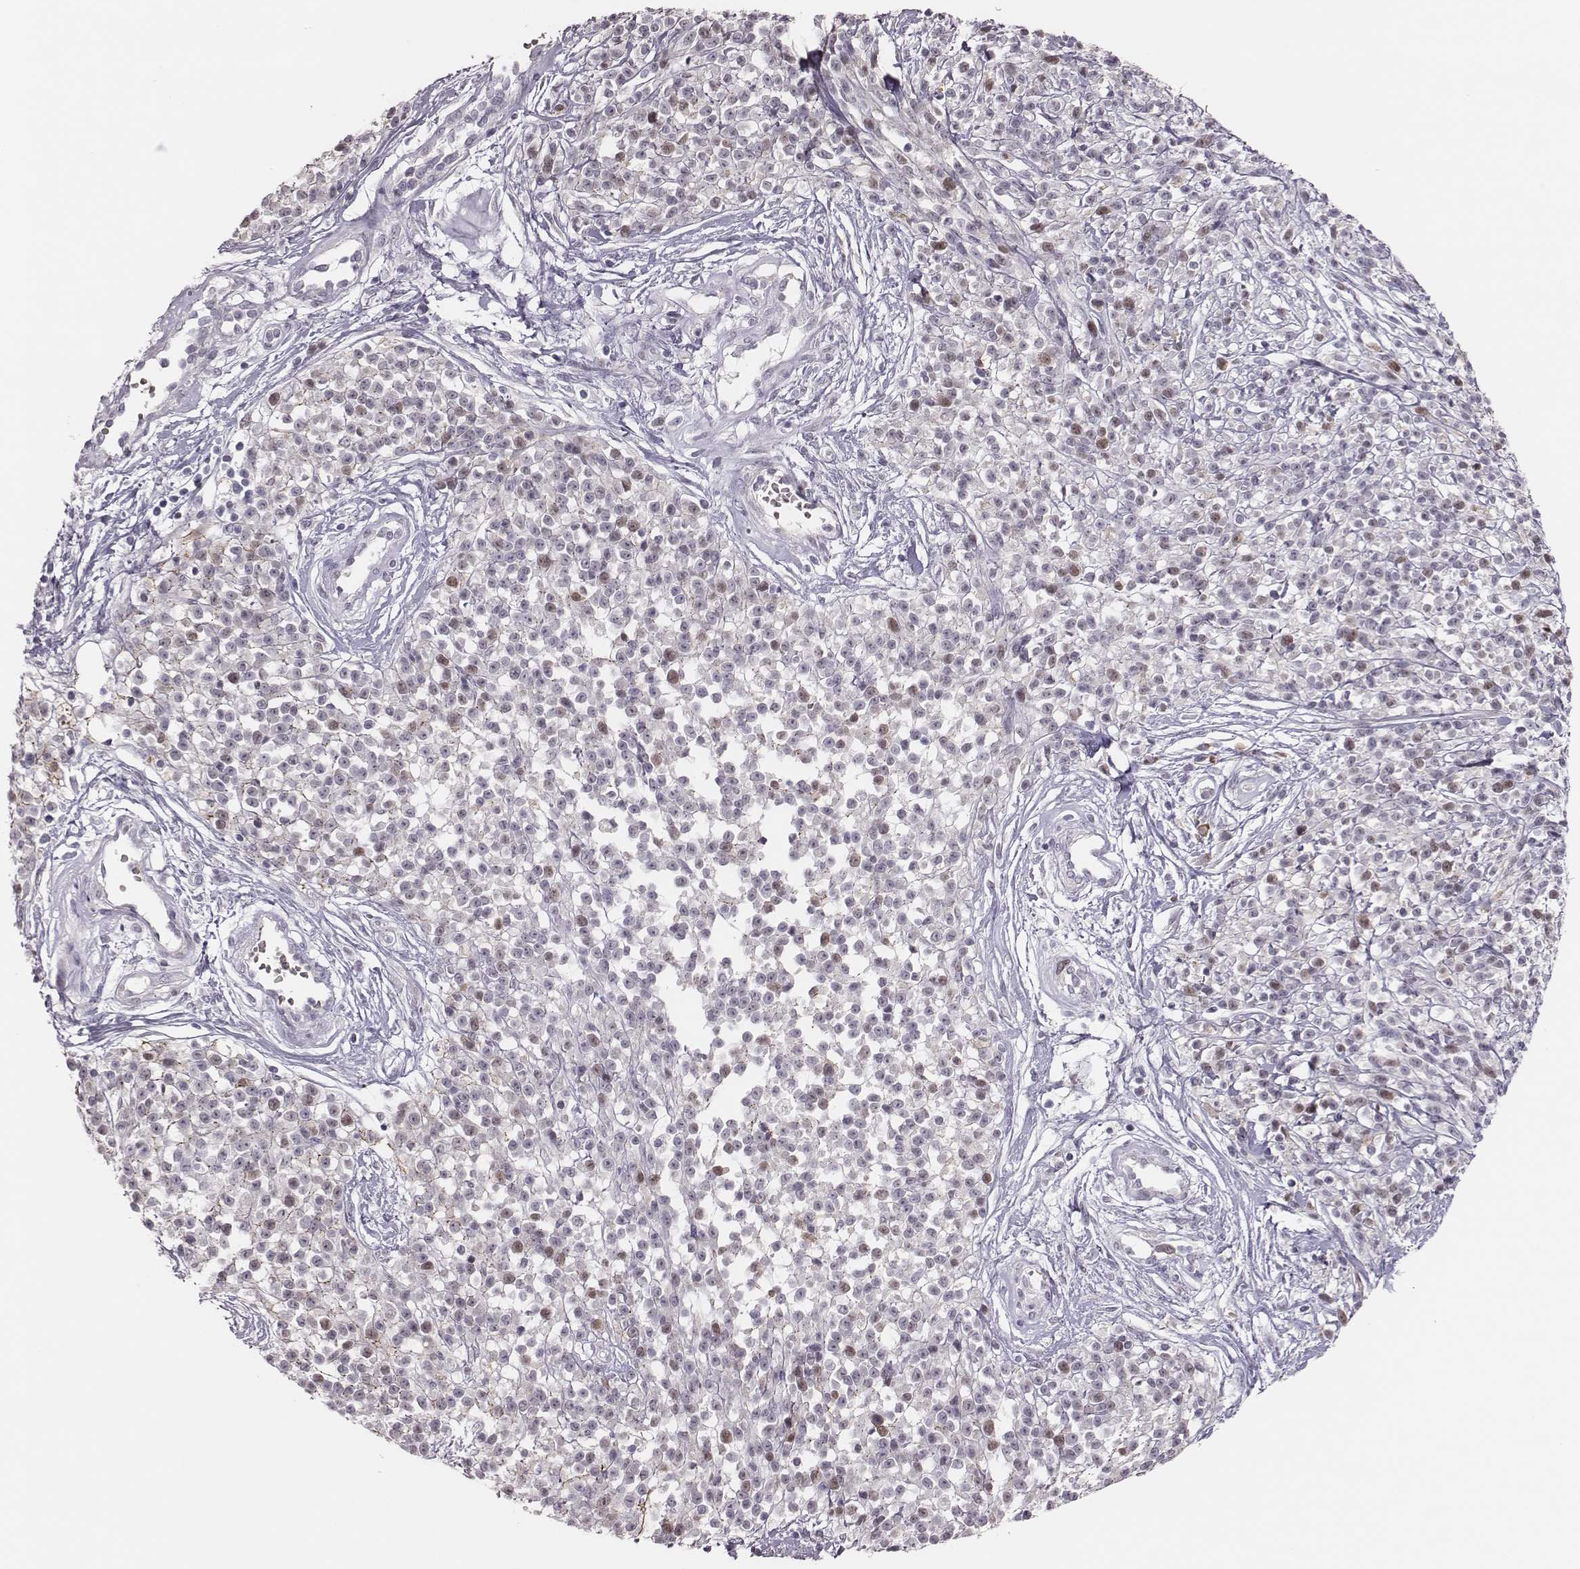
{"staining": {"intensity": "moderate", "quantity": "<25%", "location": "cytoplasmic/membranous,nuclear"}, "tissue": "melanoma", "cell_type": "Tumor cells", "image_type": "cancer", "snomed": [{"axis": "morphology", "description": "Malignant melanoma, NOS"}, {"axis": "topography", "description": "Skin"}, {"axis": "topography", "description": "Skin of trunk"}], "caption": "Brown immunohistochemical staining in human malignant melanoma displays moderate cytoplasmic/membranous and nuclear expression in about <25% of tumor cells.", "gene": "PBK", "patient": {"sex": "male", "age": 74}}